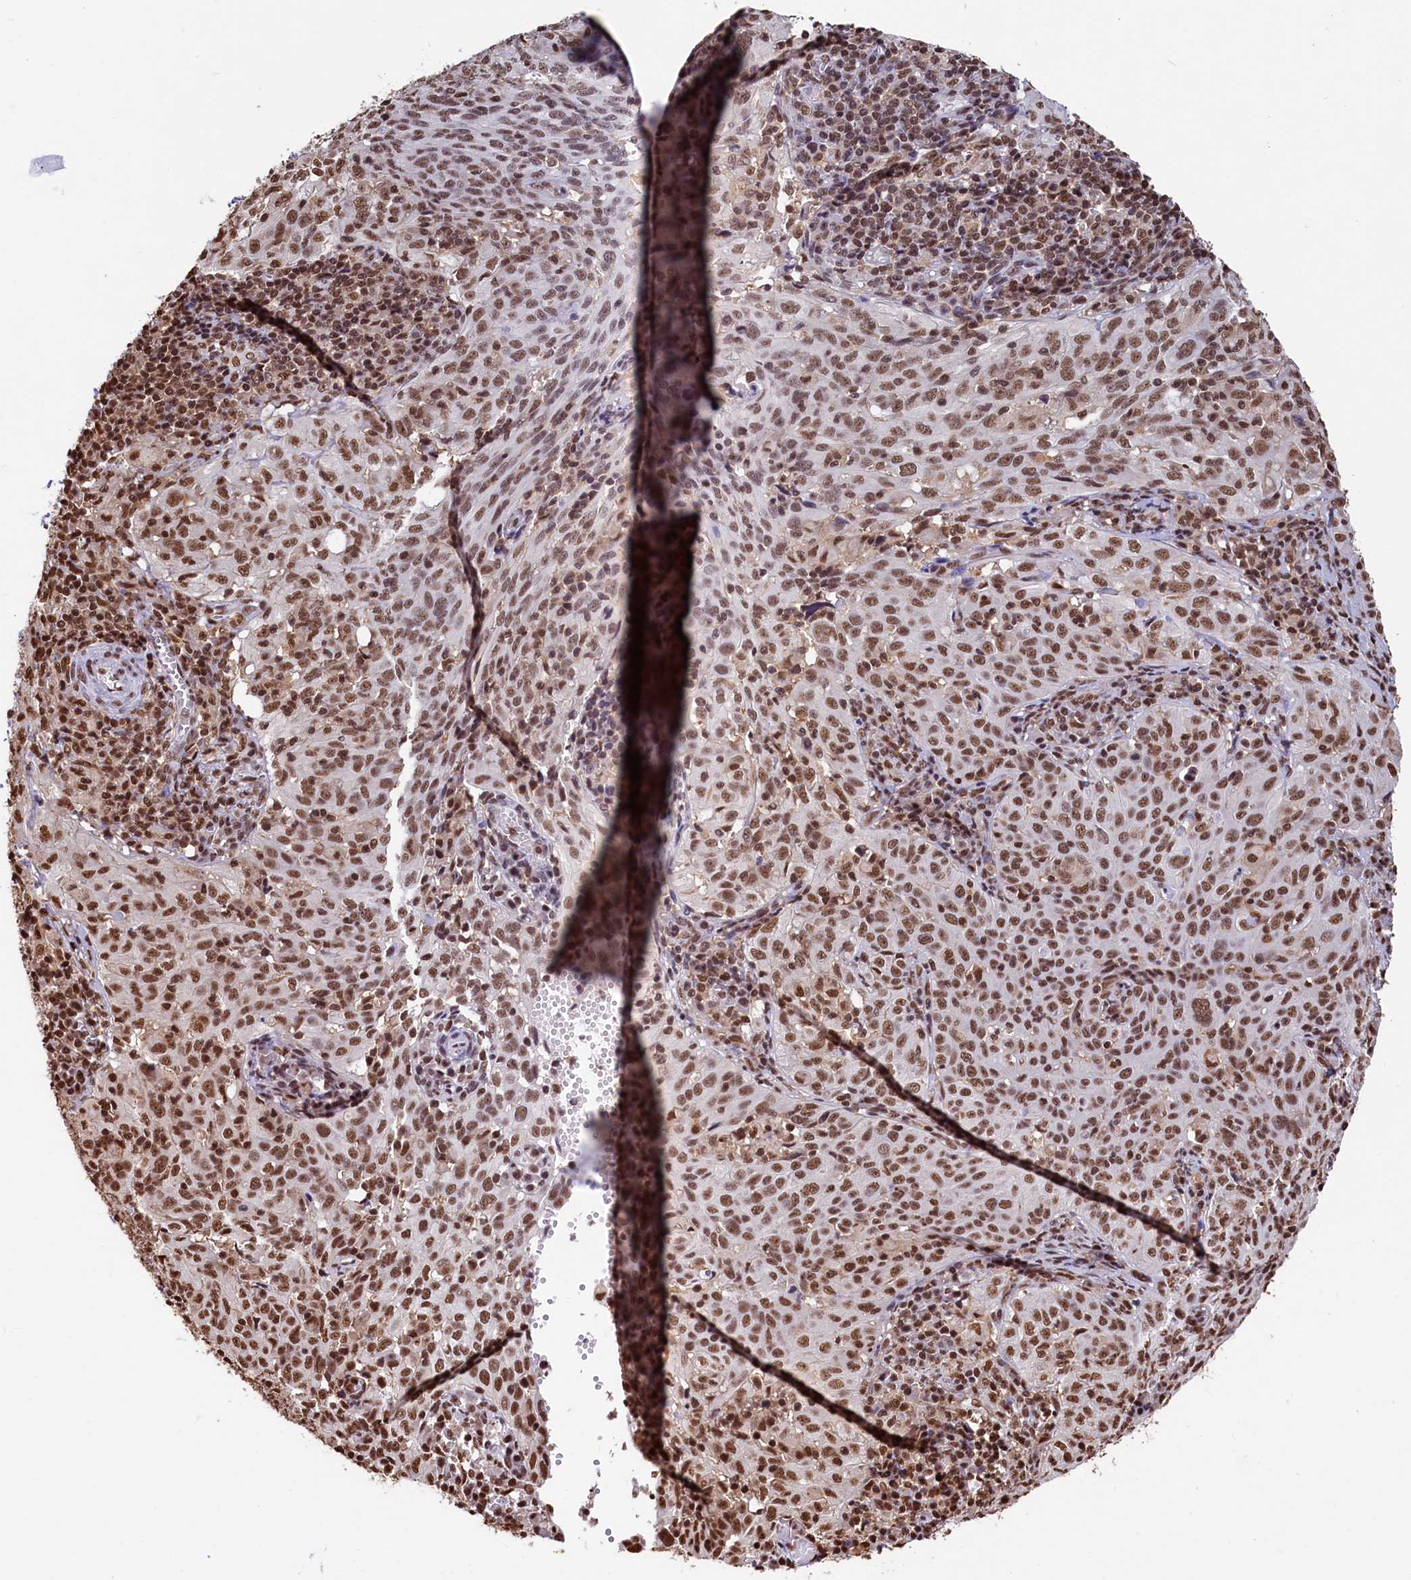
{"staining": {"intensity": "moderate", "quantity": ">75%", "location": "nuclear"}, "tissue": "cervical cancer", "cell_type": "Tumor cells", "image_type": "cancer", "snomed": [{"axis": "morphology", "description": "Normal tissue, NOS"}, {"axis": "morphology", "description": "Squamous cell carcinoma, NOS"}, {"axis": "topography", "description": "Cervix"}], "caption": "Immunohistochemical staining of human squamous cell carcinoma (cervical) shows medium levels of moderate nuclear positivity in approximately >75% of tumor cells.", "gene": "SNRPD2", "patient": {"sex": "female", "age": 31}}